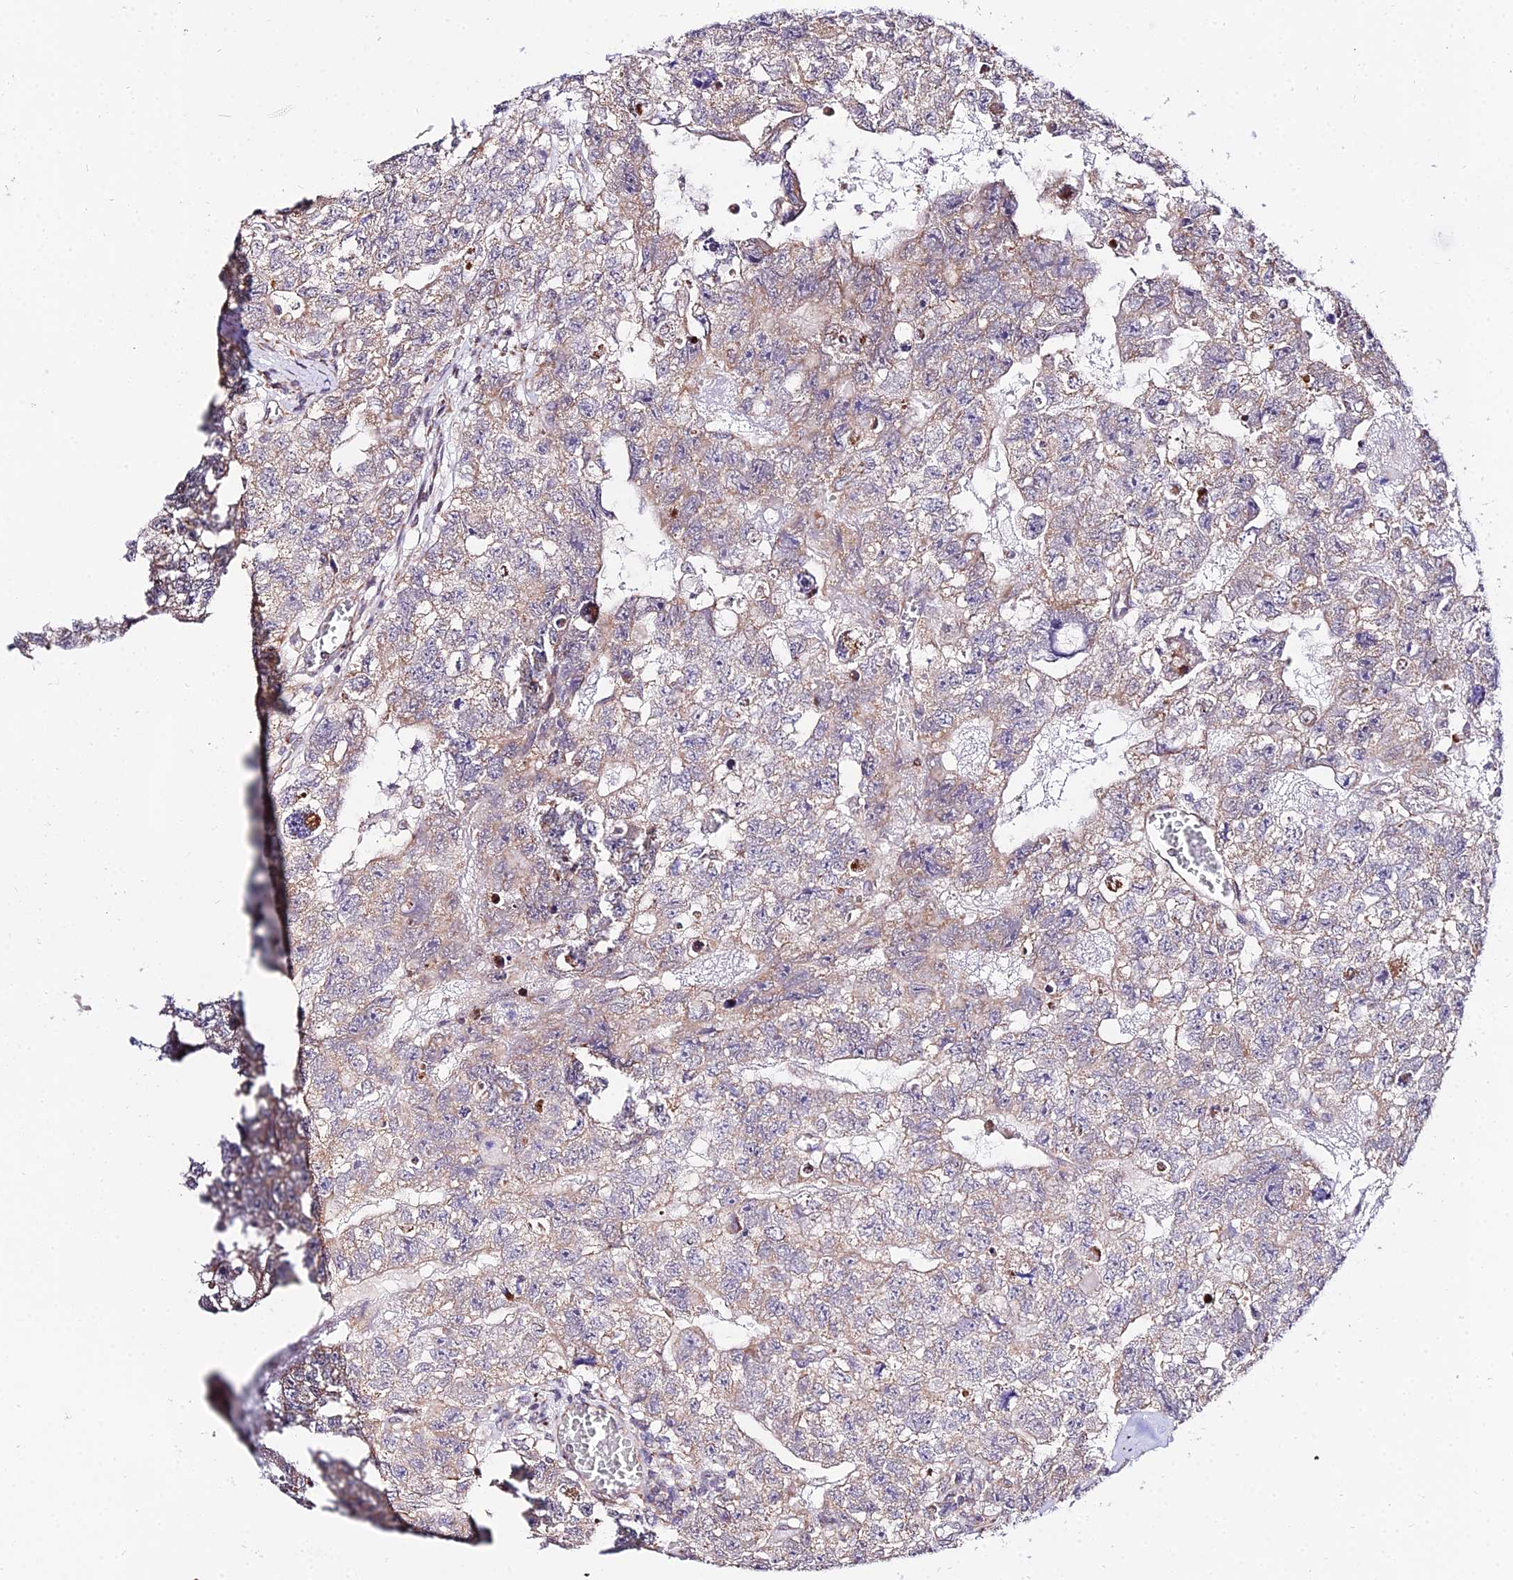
{"staining": {"intensity": "weak", "quantity": "25%-75%", "location": "cytoplasmic/membranous"}, "tissue": "testis cancer", "cell_type": "Tumor cells", "image_type": "cancer", "snomed": [{"axis": "morphology", "description": "Carcinoma, Embryonal, NOS"}, {"axis": "topography", "description": "Testis"}], "caption": "Immunohistochemistry (IHC) histopathology image of testis embryonal carcinoma stained for a protein (brown), which displays low levels of weak cytoplasmic/membranous positivity in about 25%-75% of tumor cells.", "gene": "ATP5PB", "patient": {"sex": "male", "age": 26}}